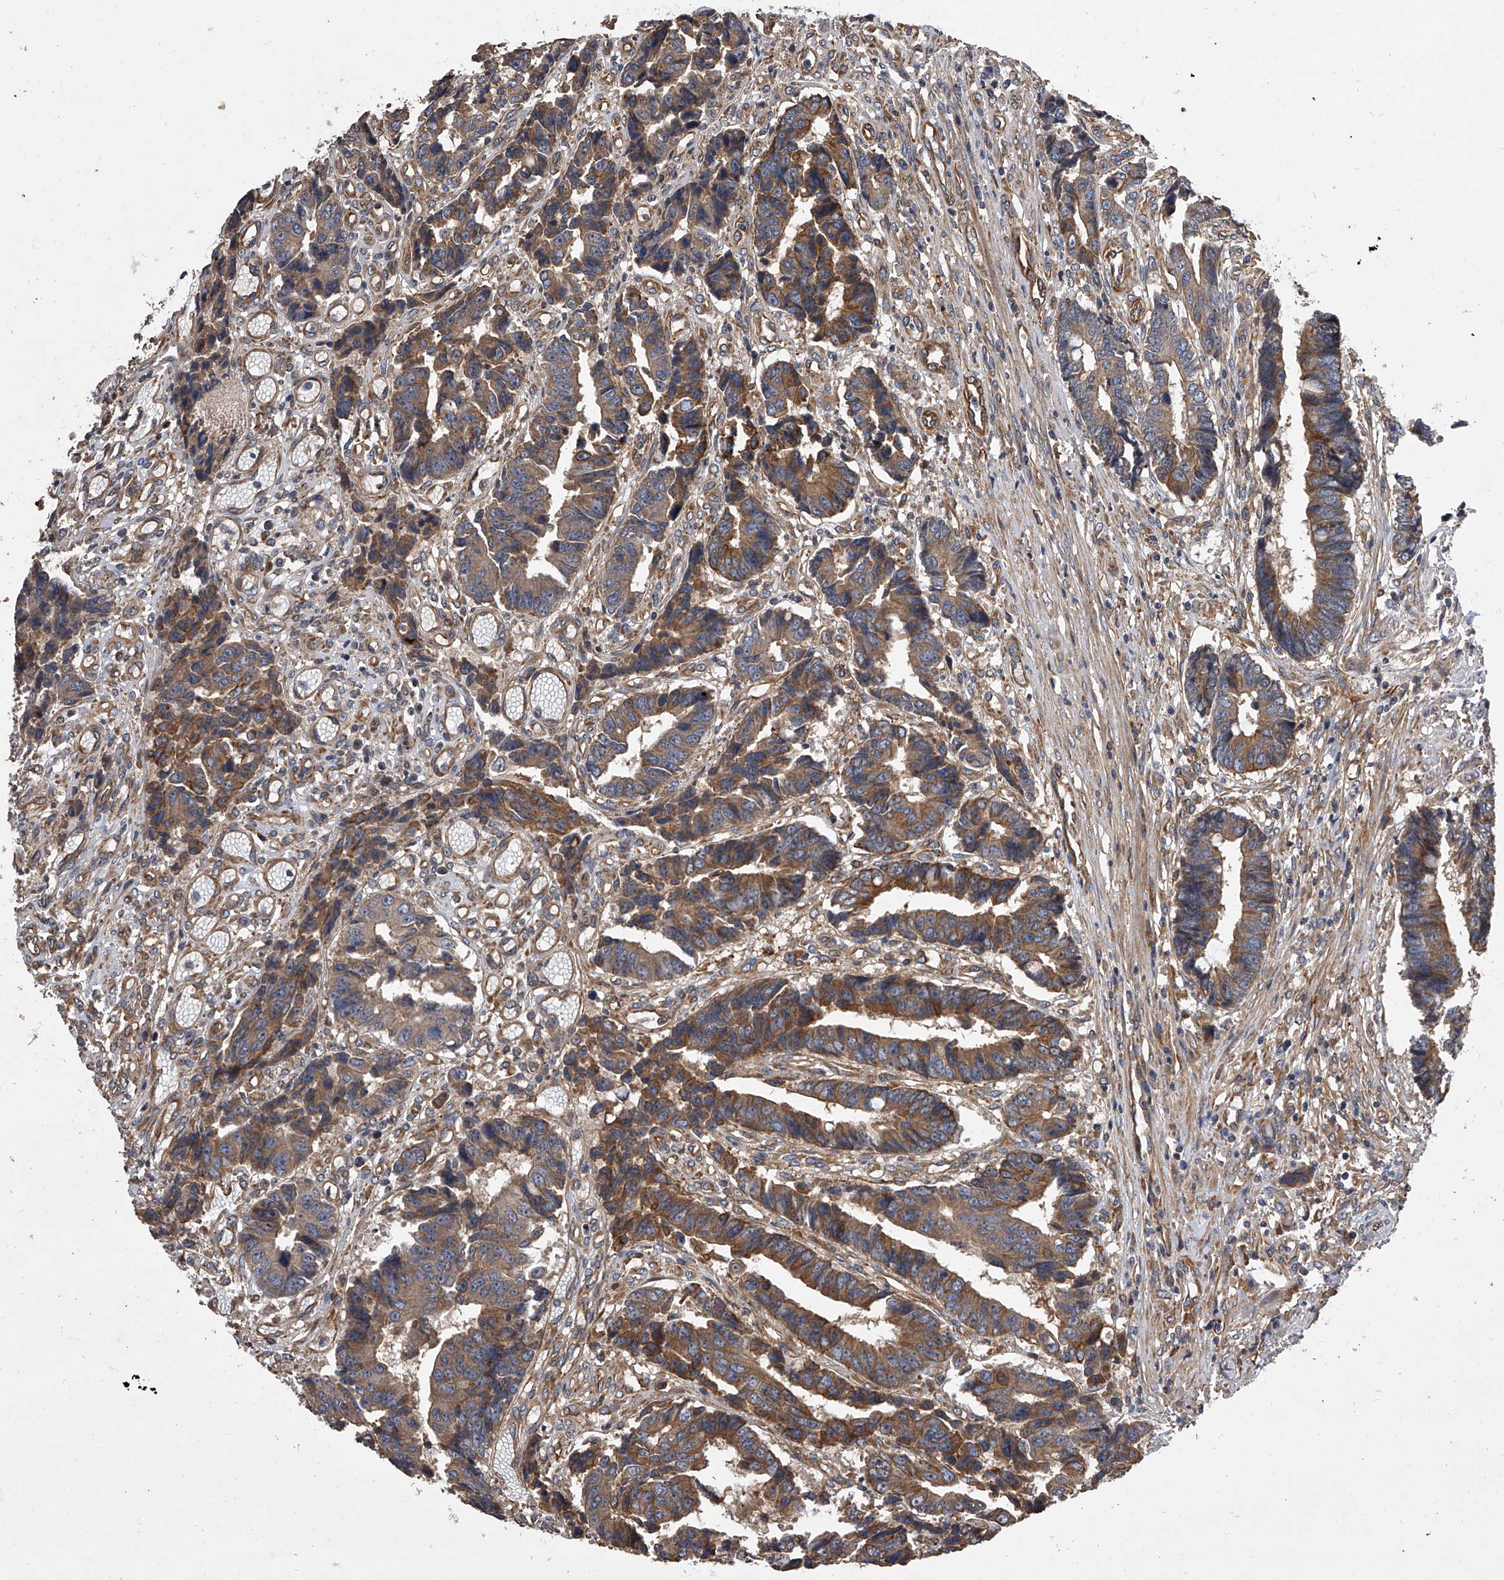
{"staining": {"intensity": "moderate", "quantity": ">75%", "location": "cytoplasmic/membranous"}, "tissue": "colorectal cancer", "cell_type": "Tumor cells", "image_type": "cancer", "snomed": [{"axis": "morphology", "description": "Adenocarcinoma, NOS"}, {"axis": "topography", "description": "Rectum"}], "caption": "Immunohistochemistry (IHC) histopathology image of neoplastic tissue: adenocarcinoma (colorectal) stained using IHC displays medium levels of moderate protein expression localized specifically in the cytoplasmic/membranous of tumor cells, appearing as a cytoplasmic/membranous brown color.", "gene": "EXOC4", "patient": {"sex": "male", "age": 84}}